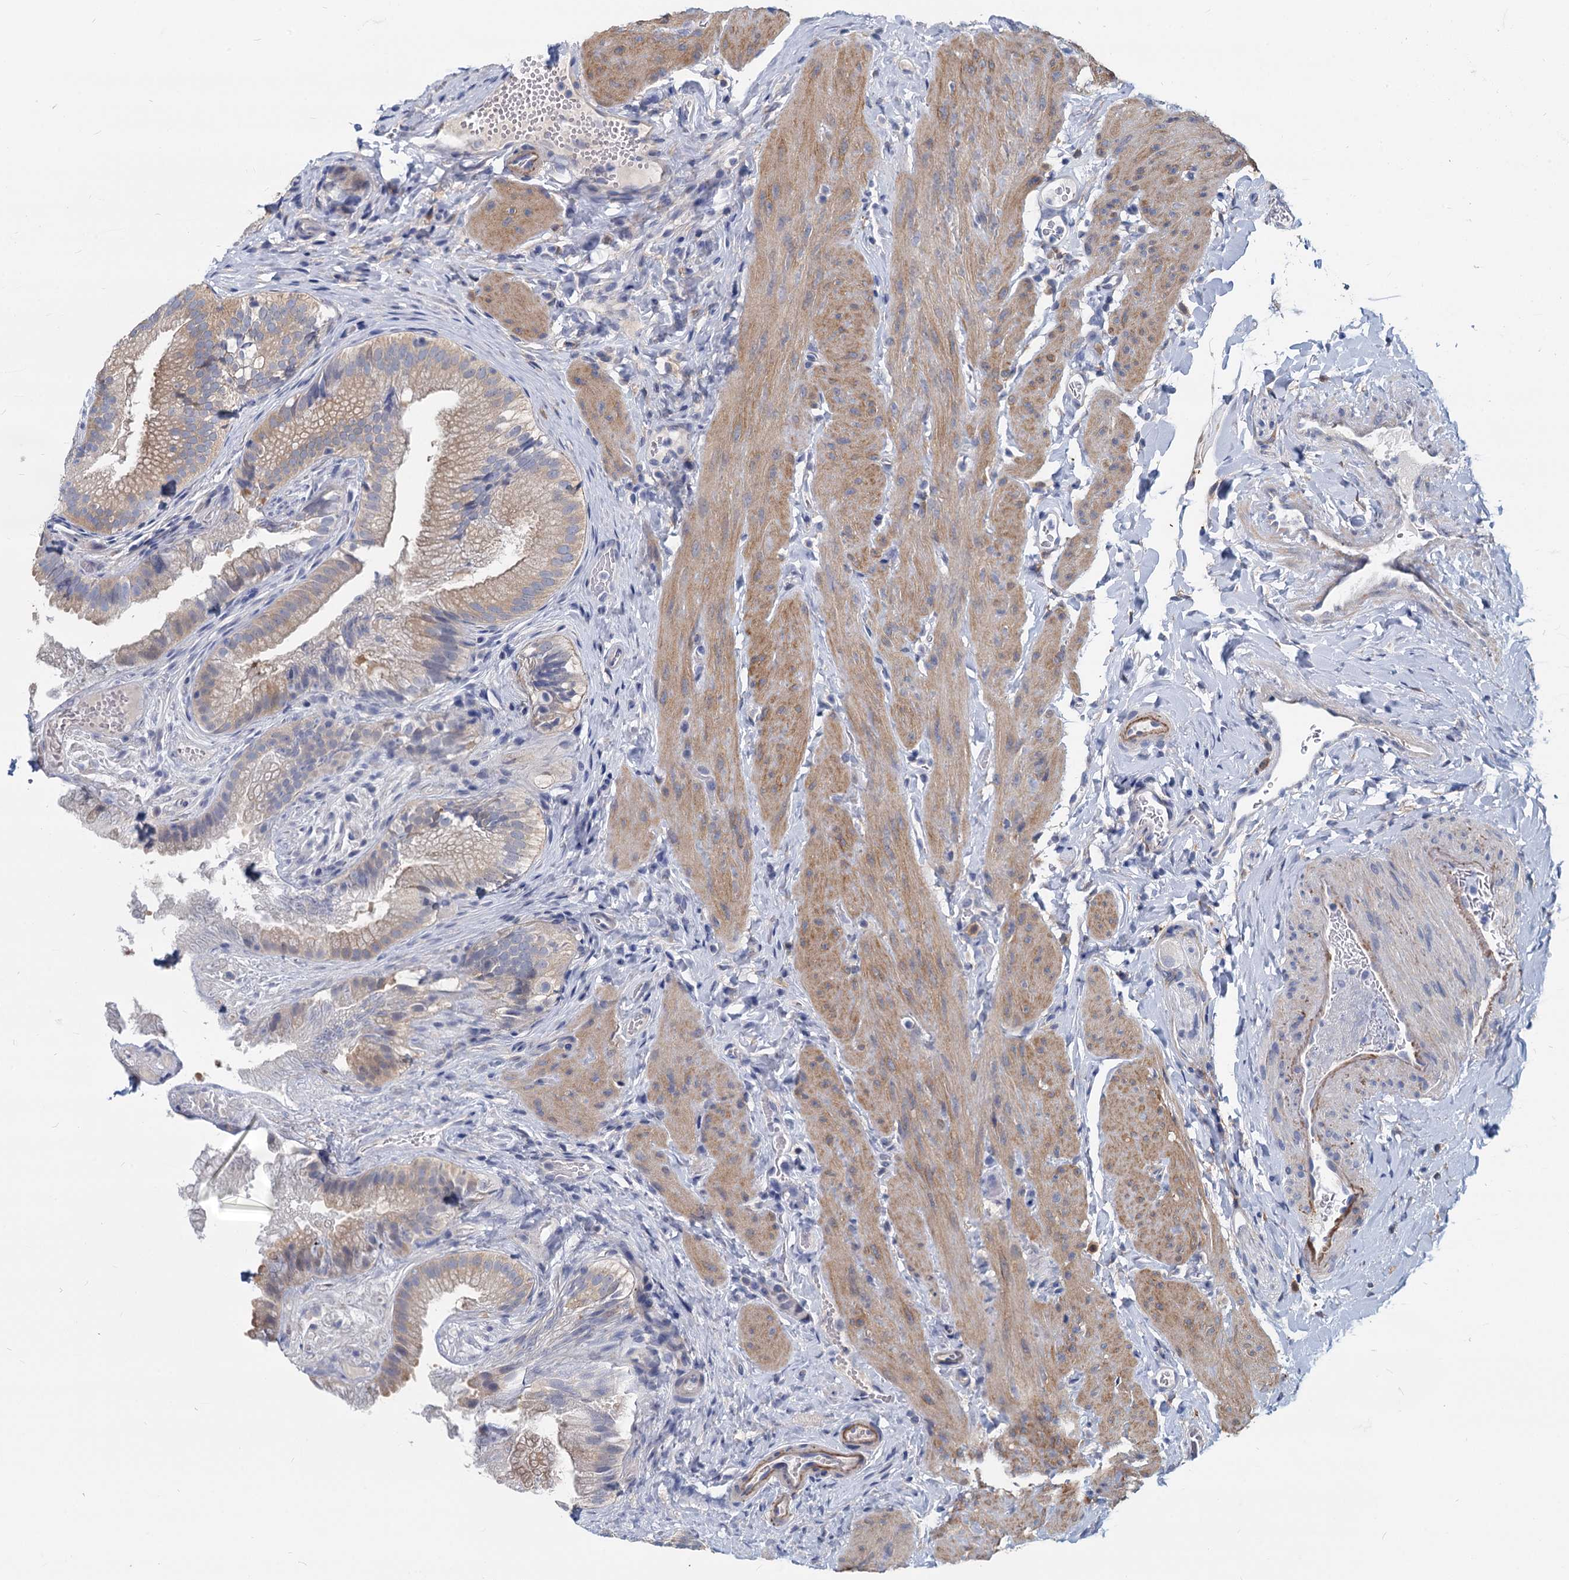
{"staining": {"intensity": "weak", "quantity": "<25%", "location": "cytoplasmic/membranous"}, "tissue": "gallbladder", "cell_type": "Glandular cells", "image_type": "normal", "snomed": [{"axis": "morphology", "description": "Normal tissue, NOS"}, {"axis": "topography", "description": "Gallbladder"}], "caption": "Micrograph shows no significant protein positivity in glandular cells of unremarkable gallbladder. (Stains: DAB immunohistochemistry with hematoxylin counter stain, Microscopy: brightfield microscopy at high magnification).", "gene": "GSTM3", "patient": {"sex": "female", "age": 30}}